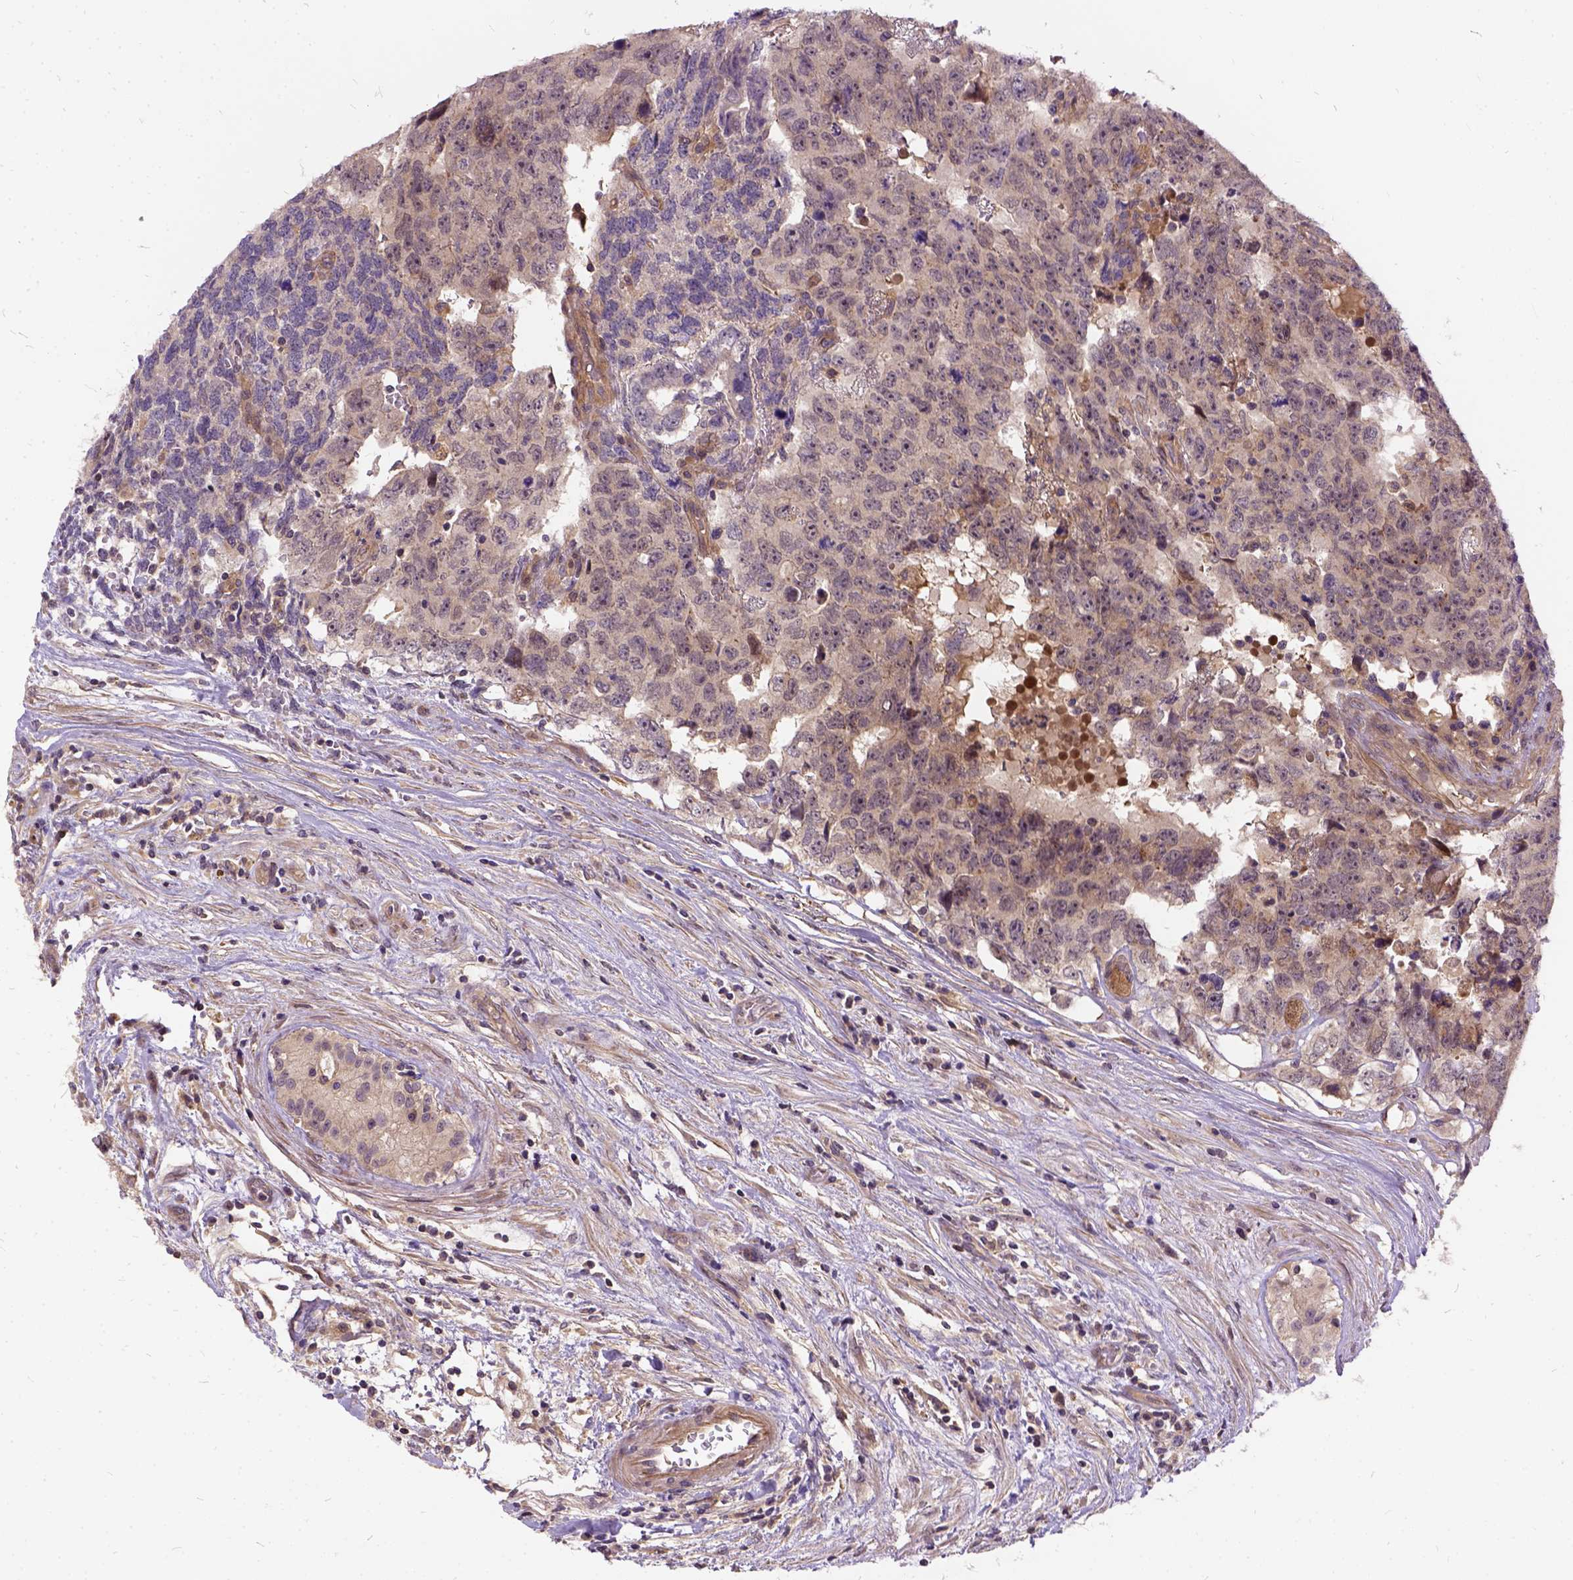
{"staining": {"intensity": "weak", "quantity": ">75%", "location": "cytoplasmic/membranous"}, "tissue": "testis cancer", "cell_type": "Tumor cells", "image_type": "cancer", "snomed": [{"axis": "morphology", "description": "Carcinoma, Embryonal, NOS"}, {"axis": "topography", "description": "Testis"}], "caption": "Immunohistochemistry (DAB) staining of human testis embryonal carcinoma displays weak cytoplasmic/membranous protein positivity in about >75% of tumor cells.", "gene": "ILRUN", "patient": {"sex": "male", "age": 24}}